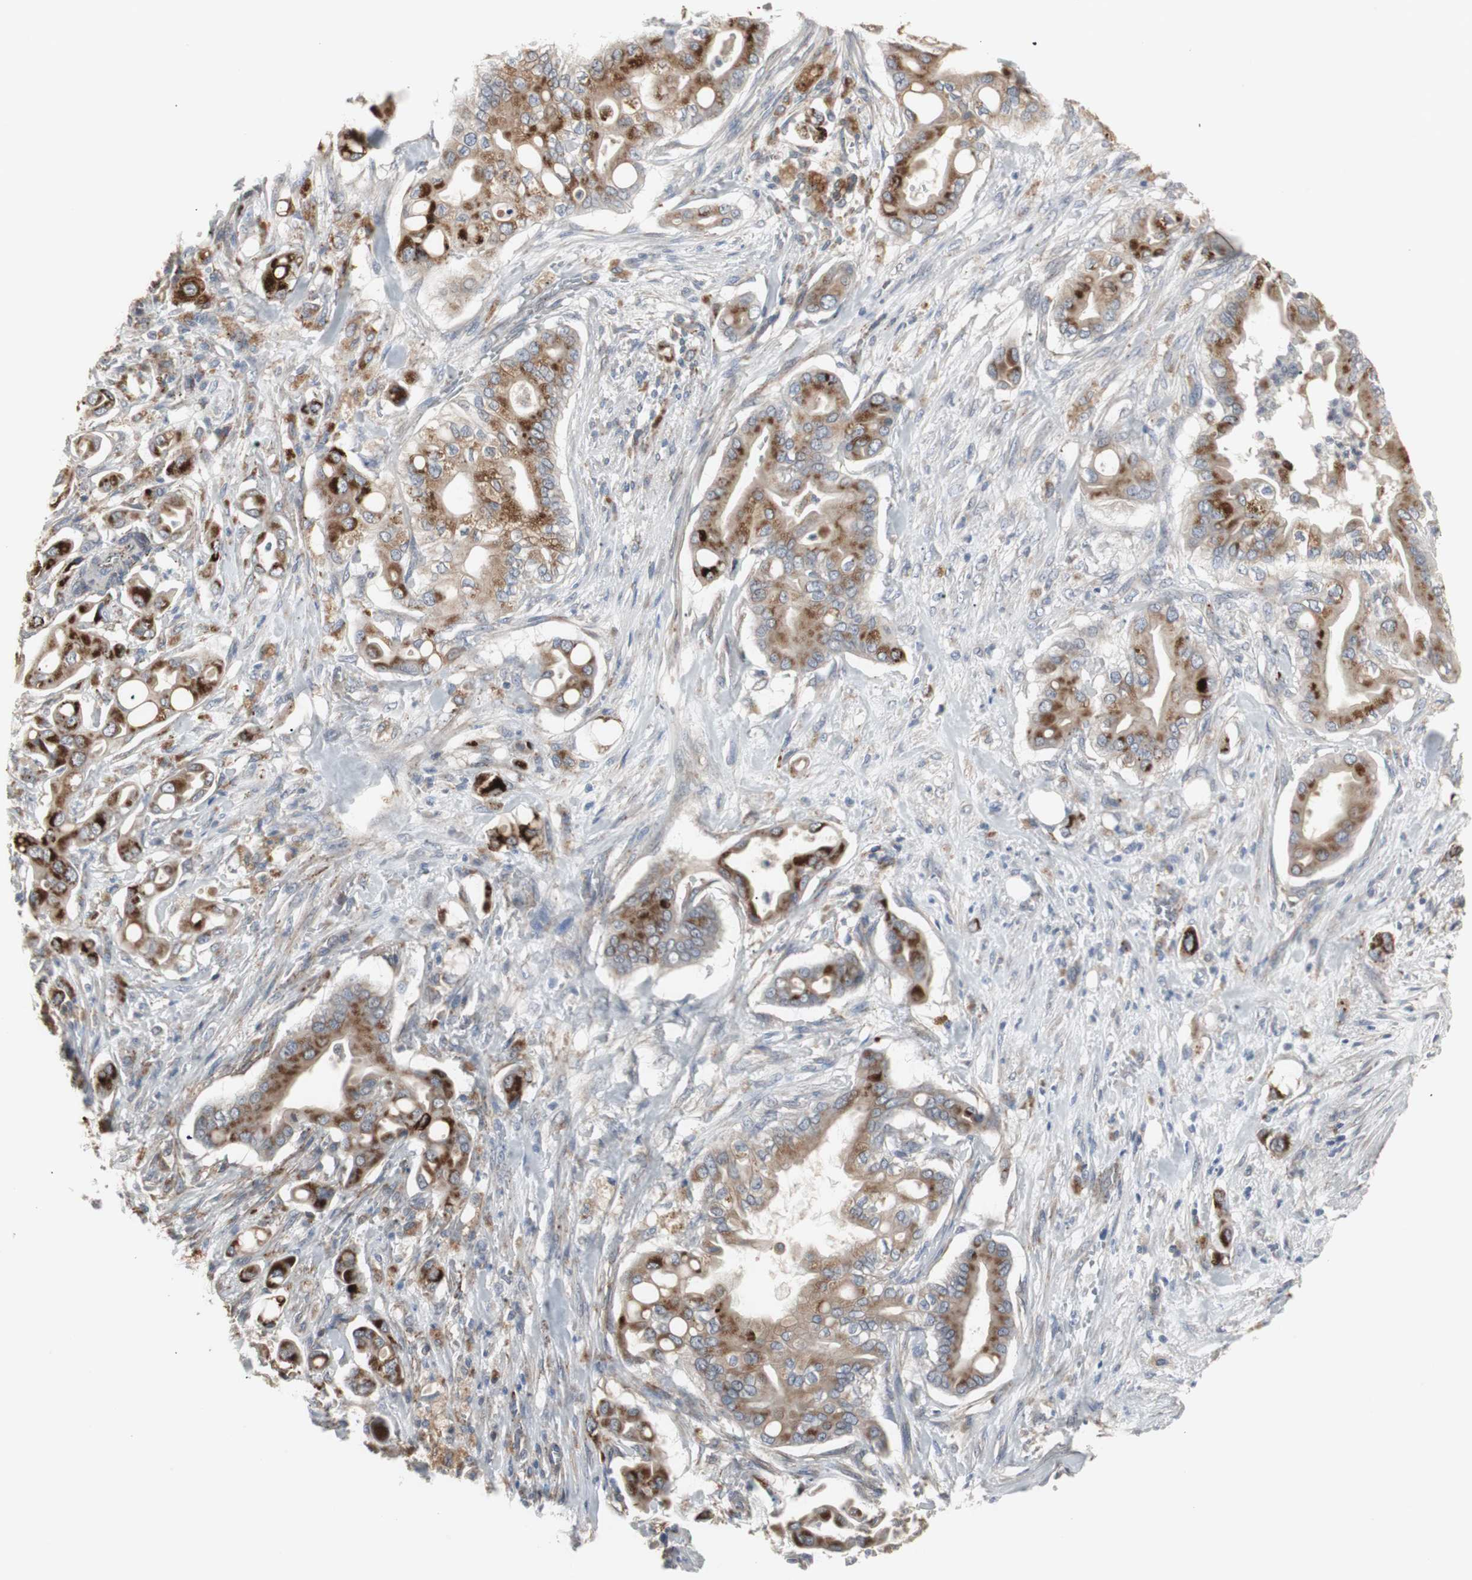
{"staining": {"intensity": "strong", "quantity": ">75%", "location": "cytoplasmic/membranous"}, "tissue": "liver cancer", "cell_type": "Tumor cells", "image_type": "cancer", "snomed": [{"axis": "morphology", "description": "Cholangiocarcinoma"}, {"axis": "topography", "description": "Liver"}], "caption": "IHC (DAB (3,3'-diaminobenzidine)) staining of human cholangiocarcinoma (liver) reveals strong cytoplasmic/membranous protein staining in about >75% of tumor cells.", "gene": "GBA1", "patient": {"sex": "female", "age": 68}}